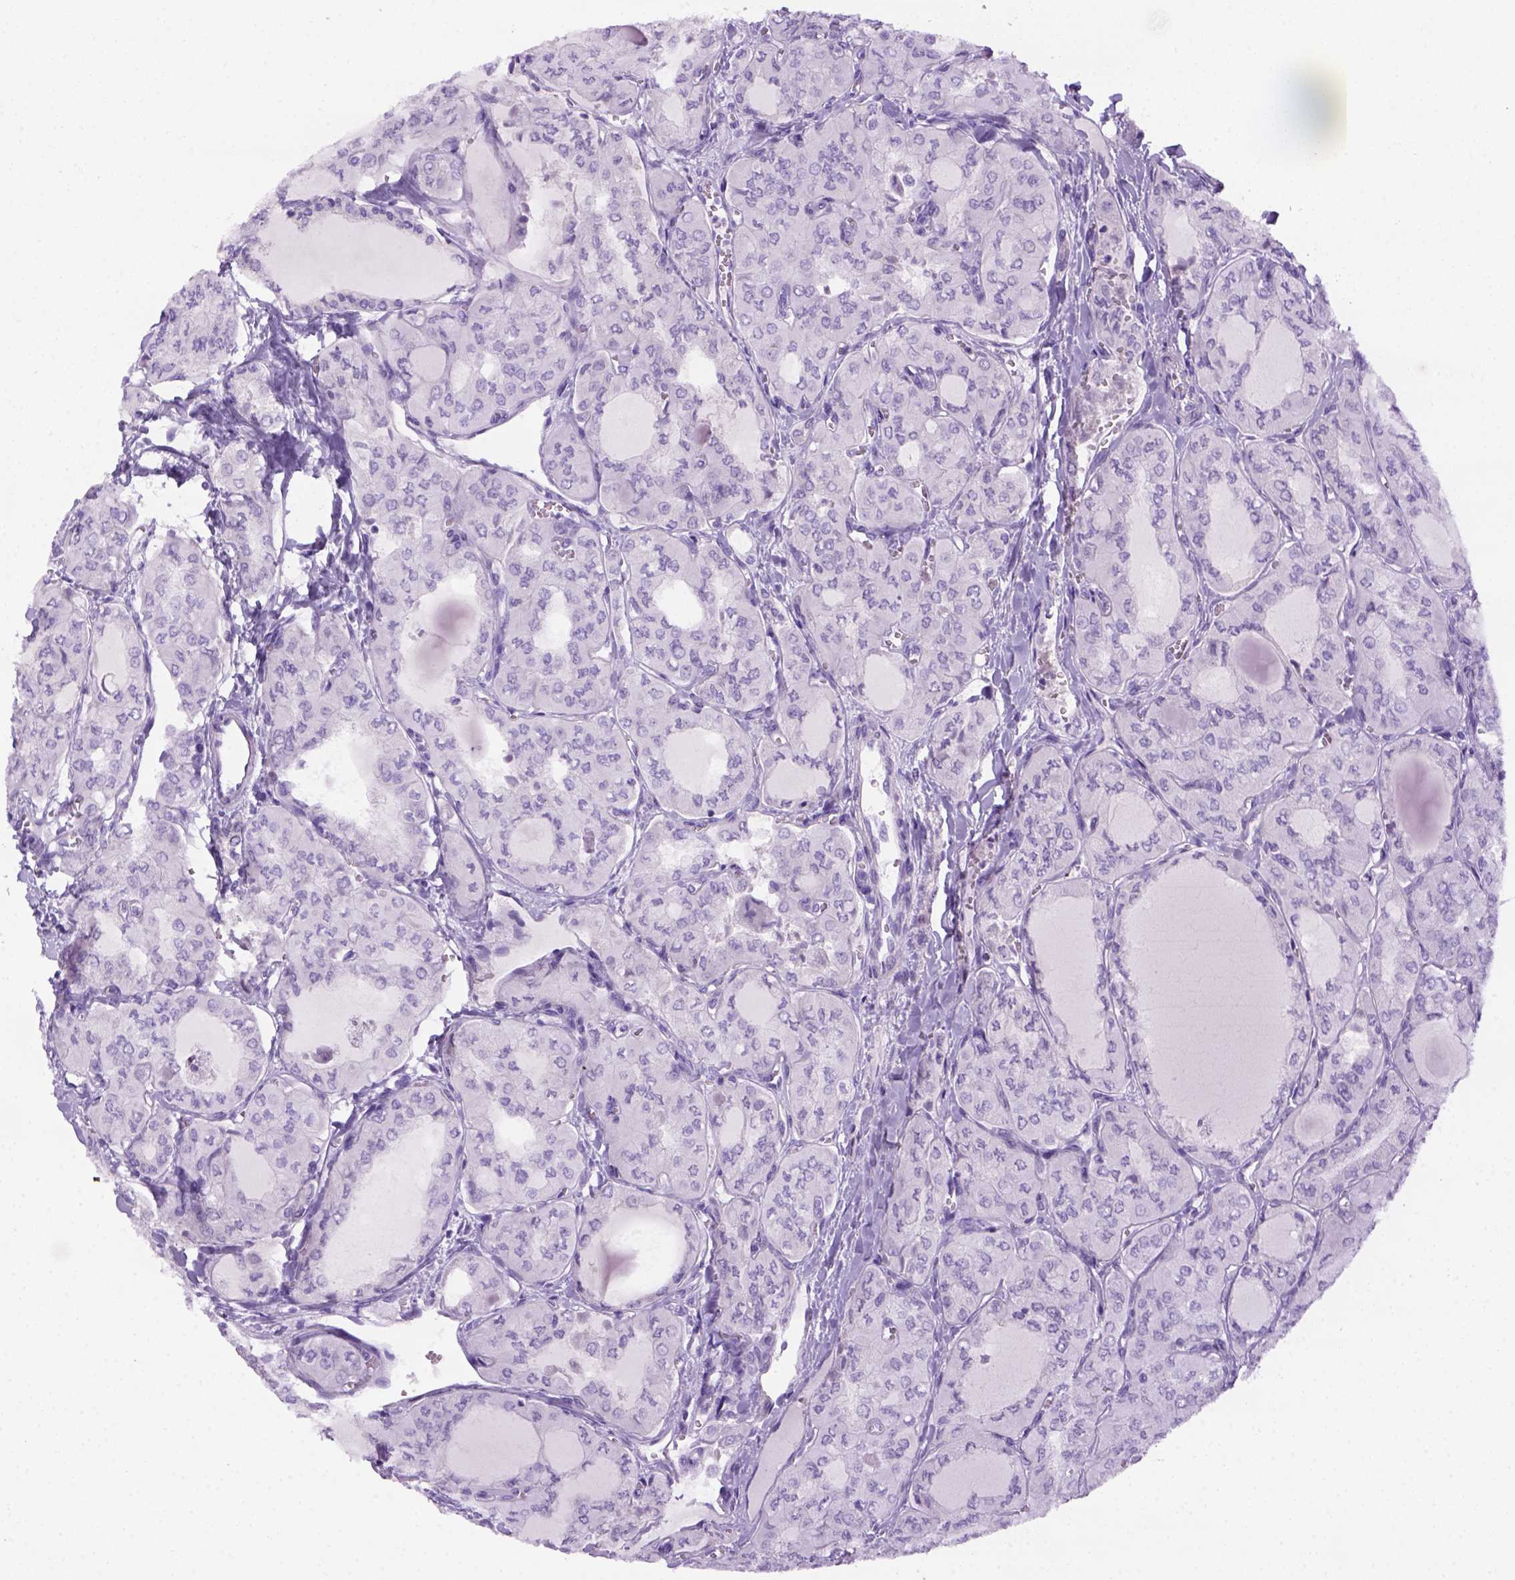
{"staining": {"intensity": "negative", "quantity": "none", "location": "none"}, "tissue": "thyroid cancer", "cell_type": "Tumor cells", "image_type": "cancer", "snomed": [{"axis": "morphology", "description": "Papillary adenocarcinoma, NOS"}, {"axis": "topography", "description": "Thyroid gland"}], "caption": "Tumor cells are negative for protein expression in human thyroid cancer.", "gene": "DNAH11", "patient": {"sex": "male", "age": 20}}